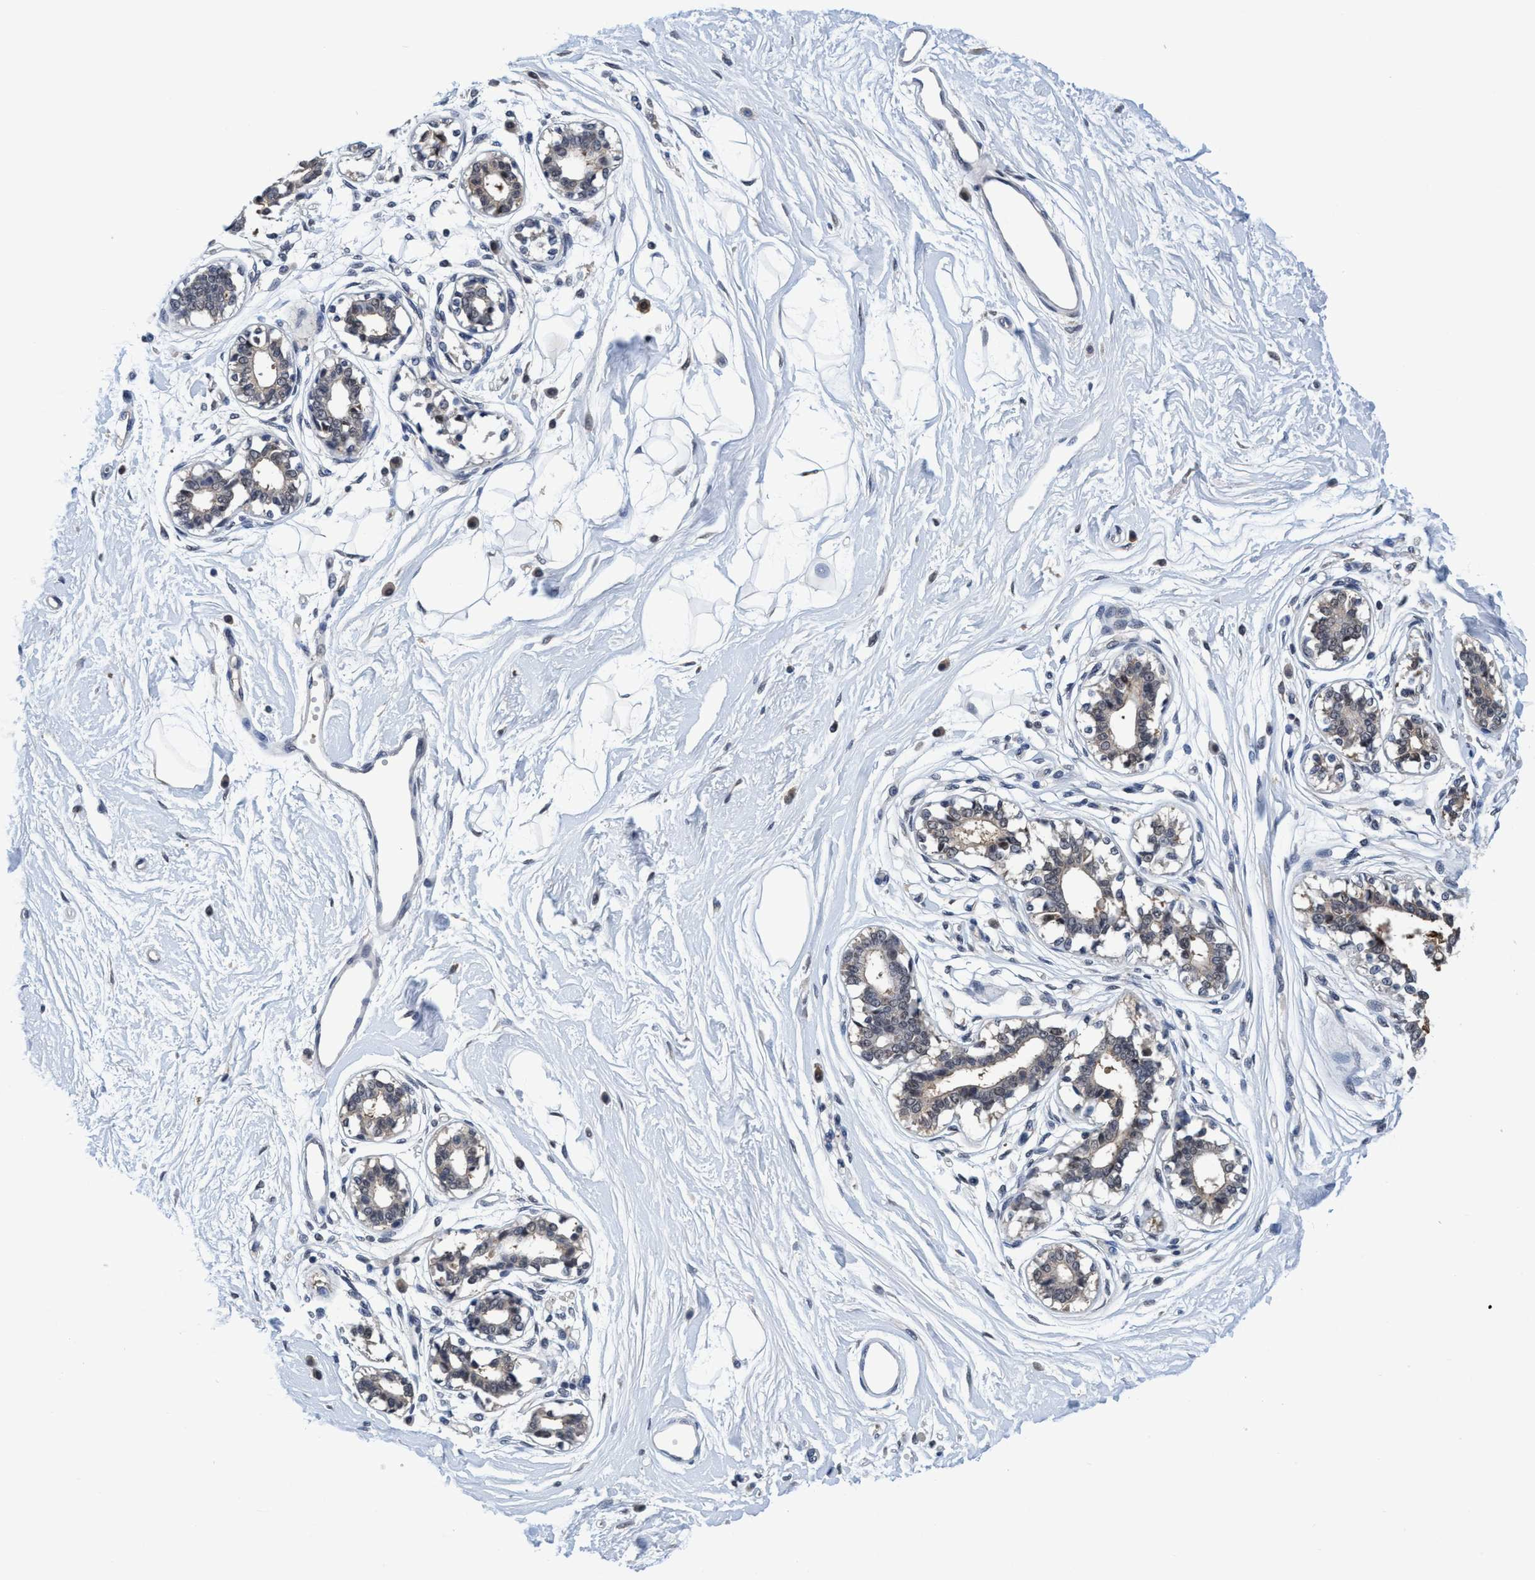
{"staining": {"intensity": "negative", "quantity": "none", "location": "none"}, "tissue": "breast", "cell_type": "Adipocytes", "image_type": "normal", "snomed": [{"axis": "morphology", "description": "Normal tissue, NOS"}, {"axis": "topography", "description": "Breast"}], "caption": "DAB (3,3'-diaminobenzidine) immunohistochemical staining of unremarkable human breast reveals no significant expression in adipocytes.", "gene": "PSMD12", "patient": {"sex": "female", "age": 45}}